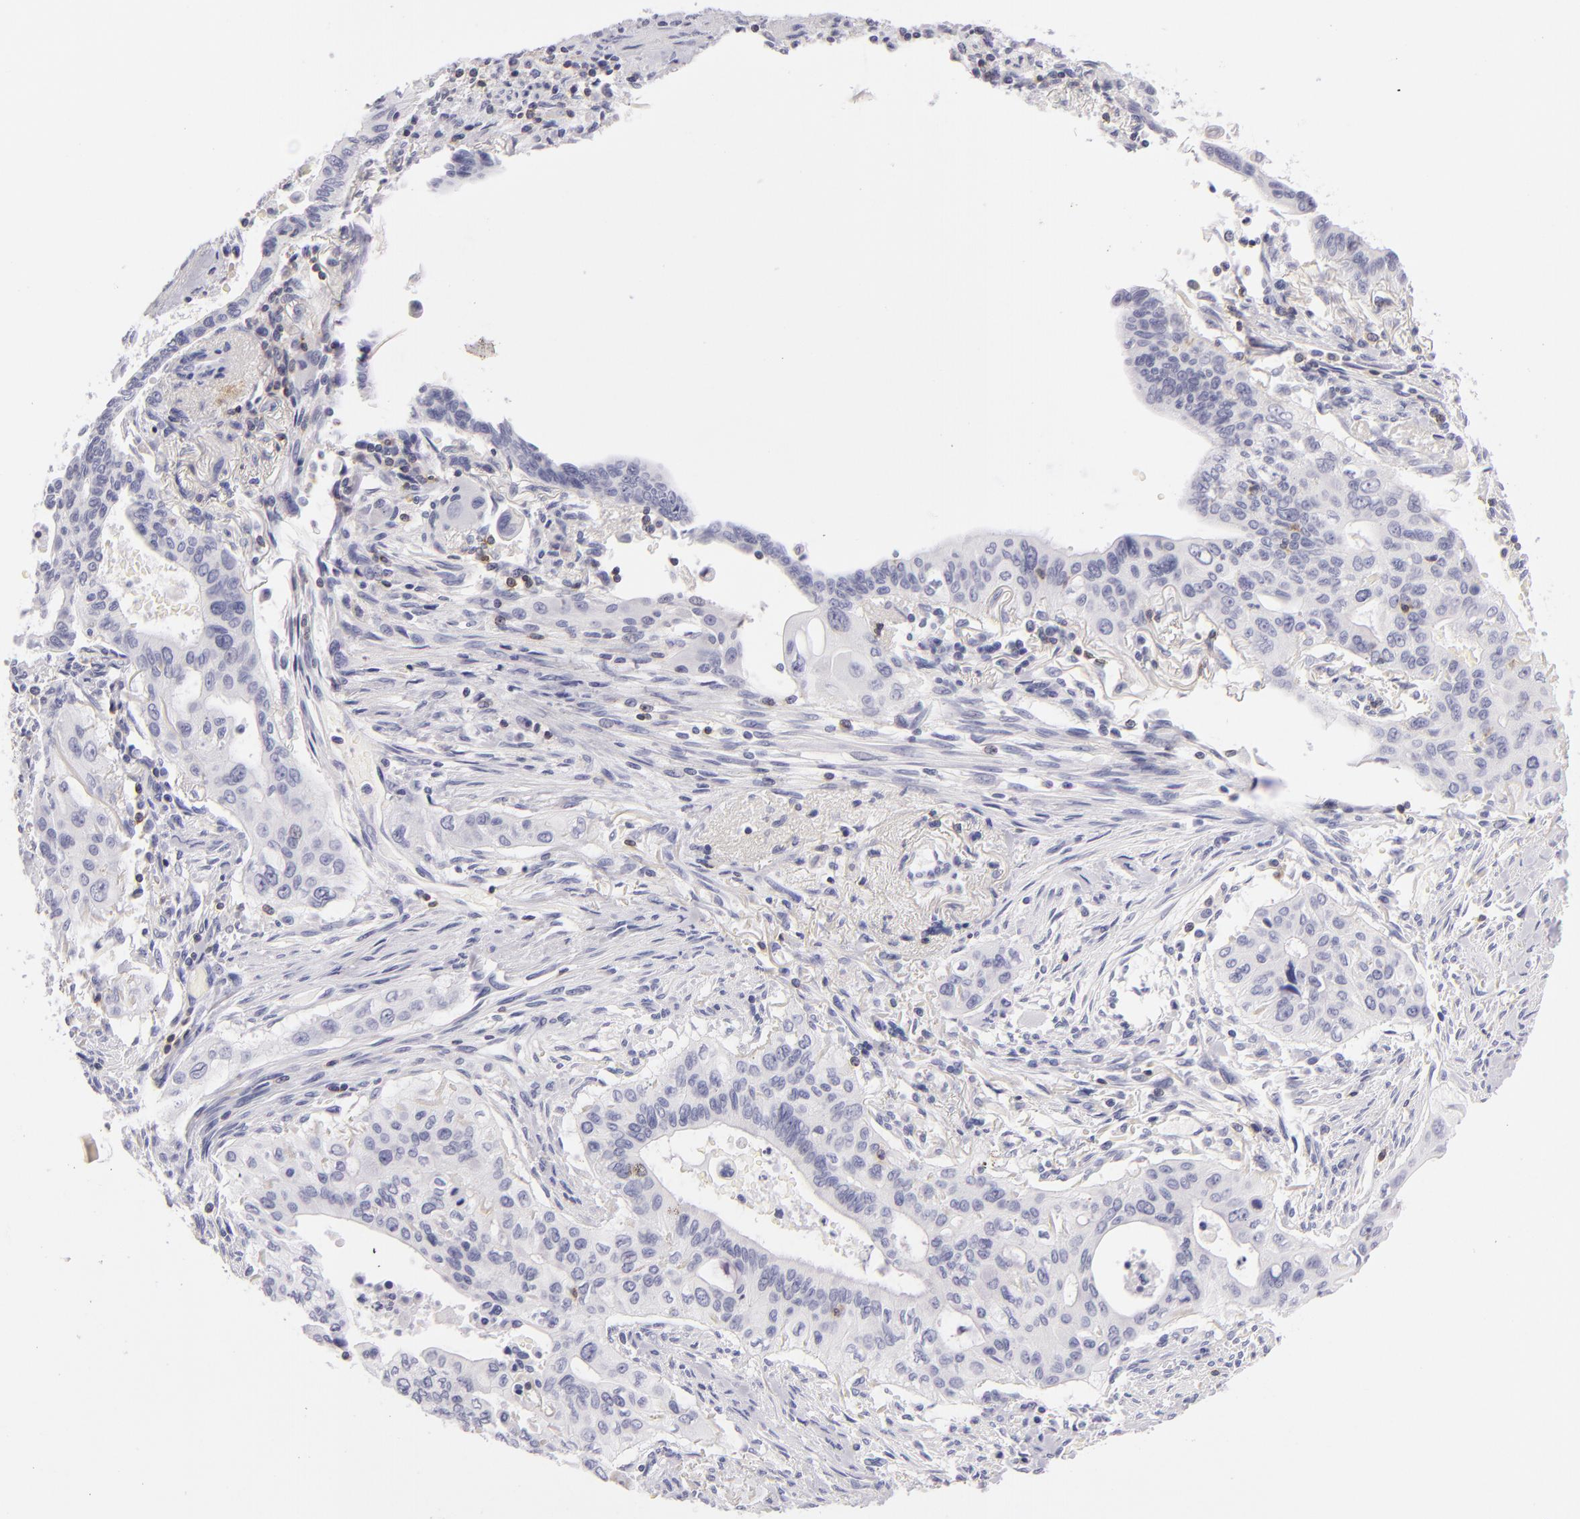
{"staining": {"intensity": "negative", "quantity": "none", "location": "none"}, "tissue": "pancreatic cancer", "cell_type": "Tumor cells", "image_type": "cancer", "snomed": [{"axis": "morphology", "description": "Adenocarcinoma, NOS"}, {"axis": "topography", "description": "Pancreas"}], "caption": "Tumor cells show no significant protein staining in adenocarcinoma (pancreatic).", "gene": "CD48", "patient": {"sex": "male", "age": 77}}